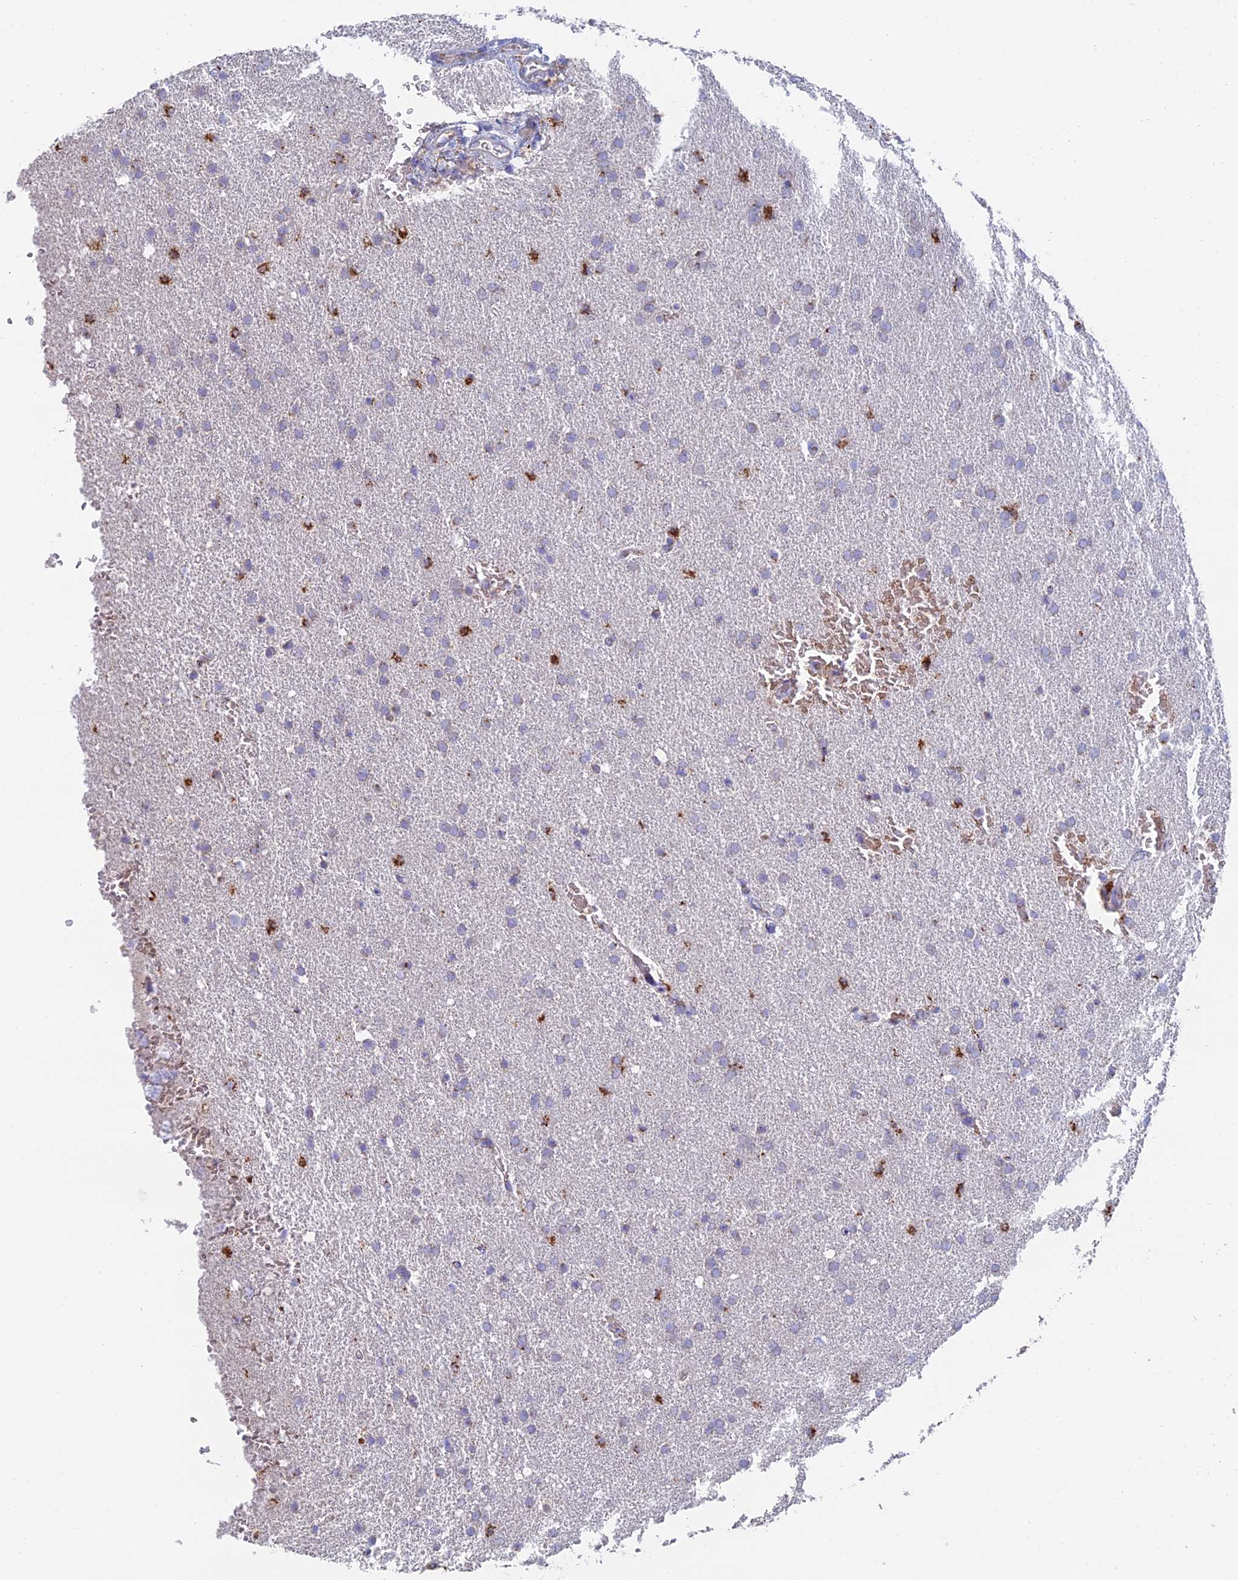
{"staining": {"intensity": "negative", "quantity": "none", "location": "none"}, "tissue": "glioma", "cell_type": "Tumor cells", "image_type": "cancer", "snomed": [{"axis": "morphology", "description": "Glioma, malignant, High grade"}, {"axis": "topography", "description": "Brain"}], "caption": "This is an immunohistochemistry photomicrograph of human glioma. There is no staining in tumor cells.", "gene": "HS2ST1", "patient": {"sex": "male", "age": 72}}